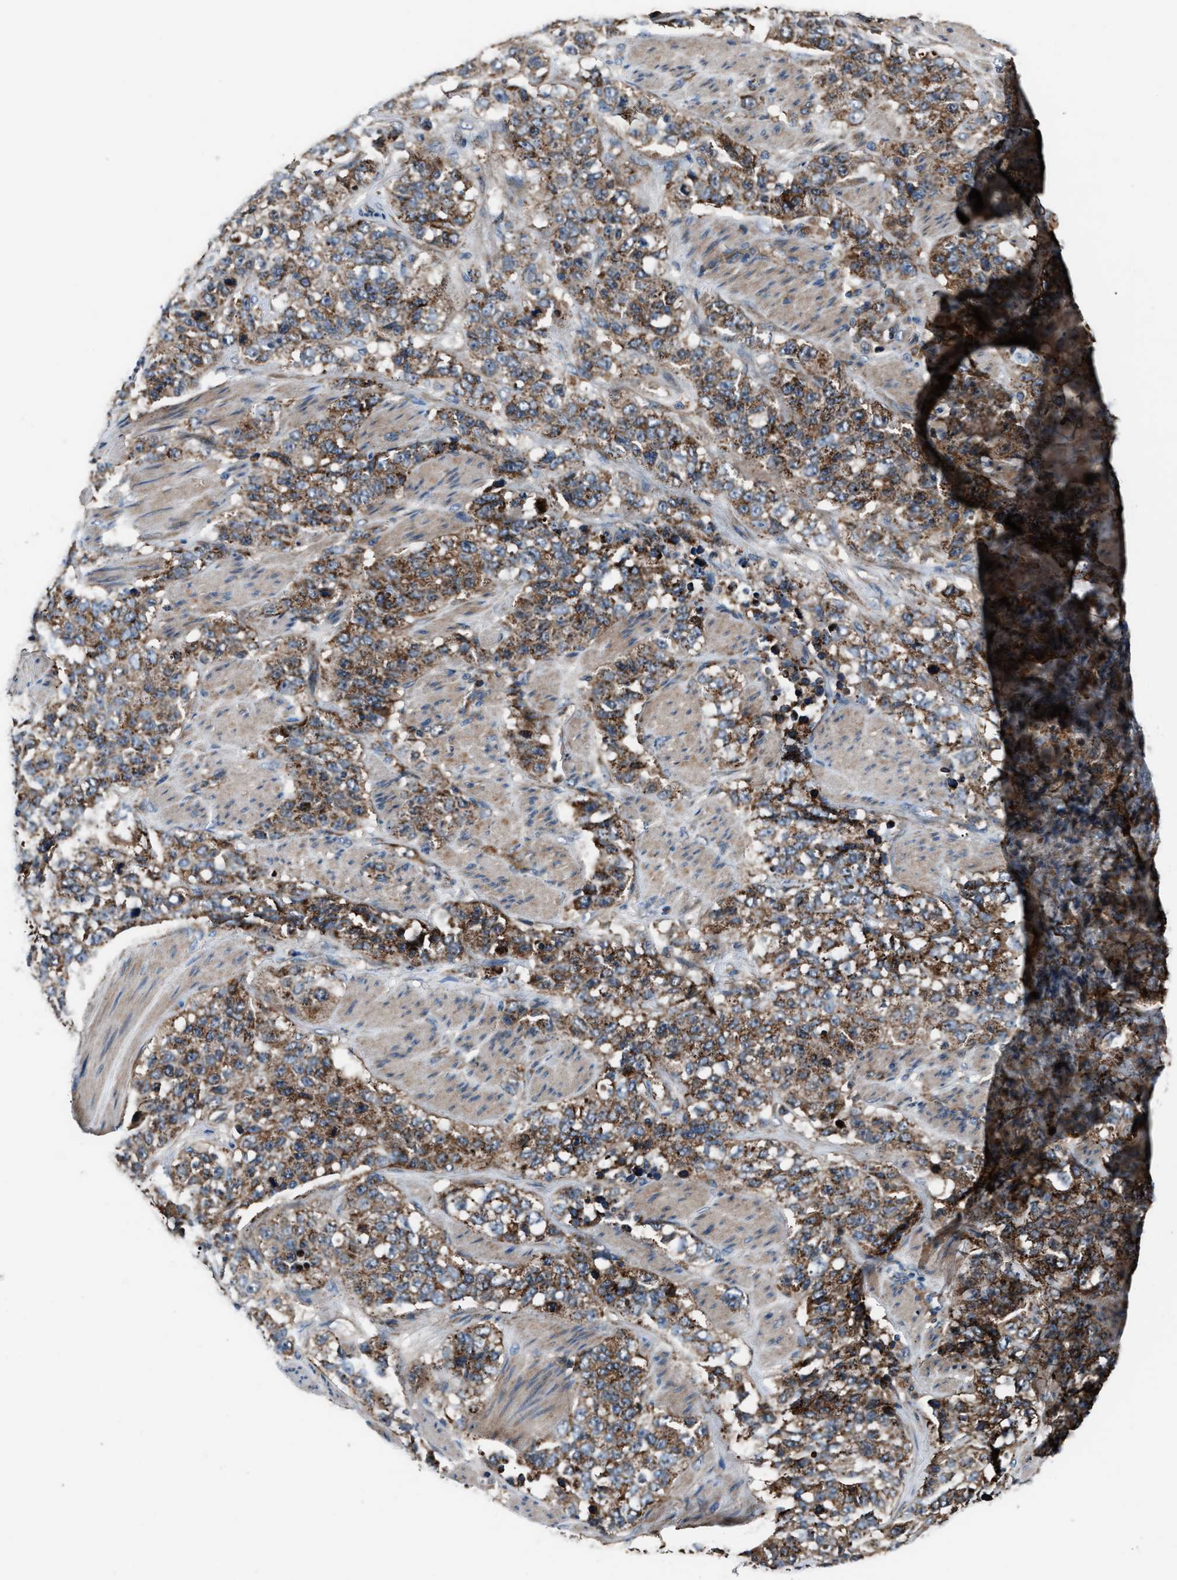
{"staining": {"intensity": "moderate", "quantity": ">75%", "location": "cytoplasmic/membranous"}, "tissue": "stomach cancer", "cell_type": "Tumor cells", "image_type": "cancer", "snomed": [{"axis": "morphology", "description": "Adenocarcinoma, NOS"}, {"axis": "topography", "description": "Stomach"}], "caption": "Stomach adenocarcinoma tissue displays moderate cytoplasmic/membranous staining in approximately >75% of tumor cells, visualized by immunohistochemistry.", "gene": "GGCT", "patient": {"sex": "male", "age": 48}}